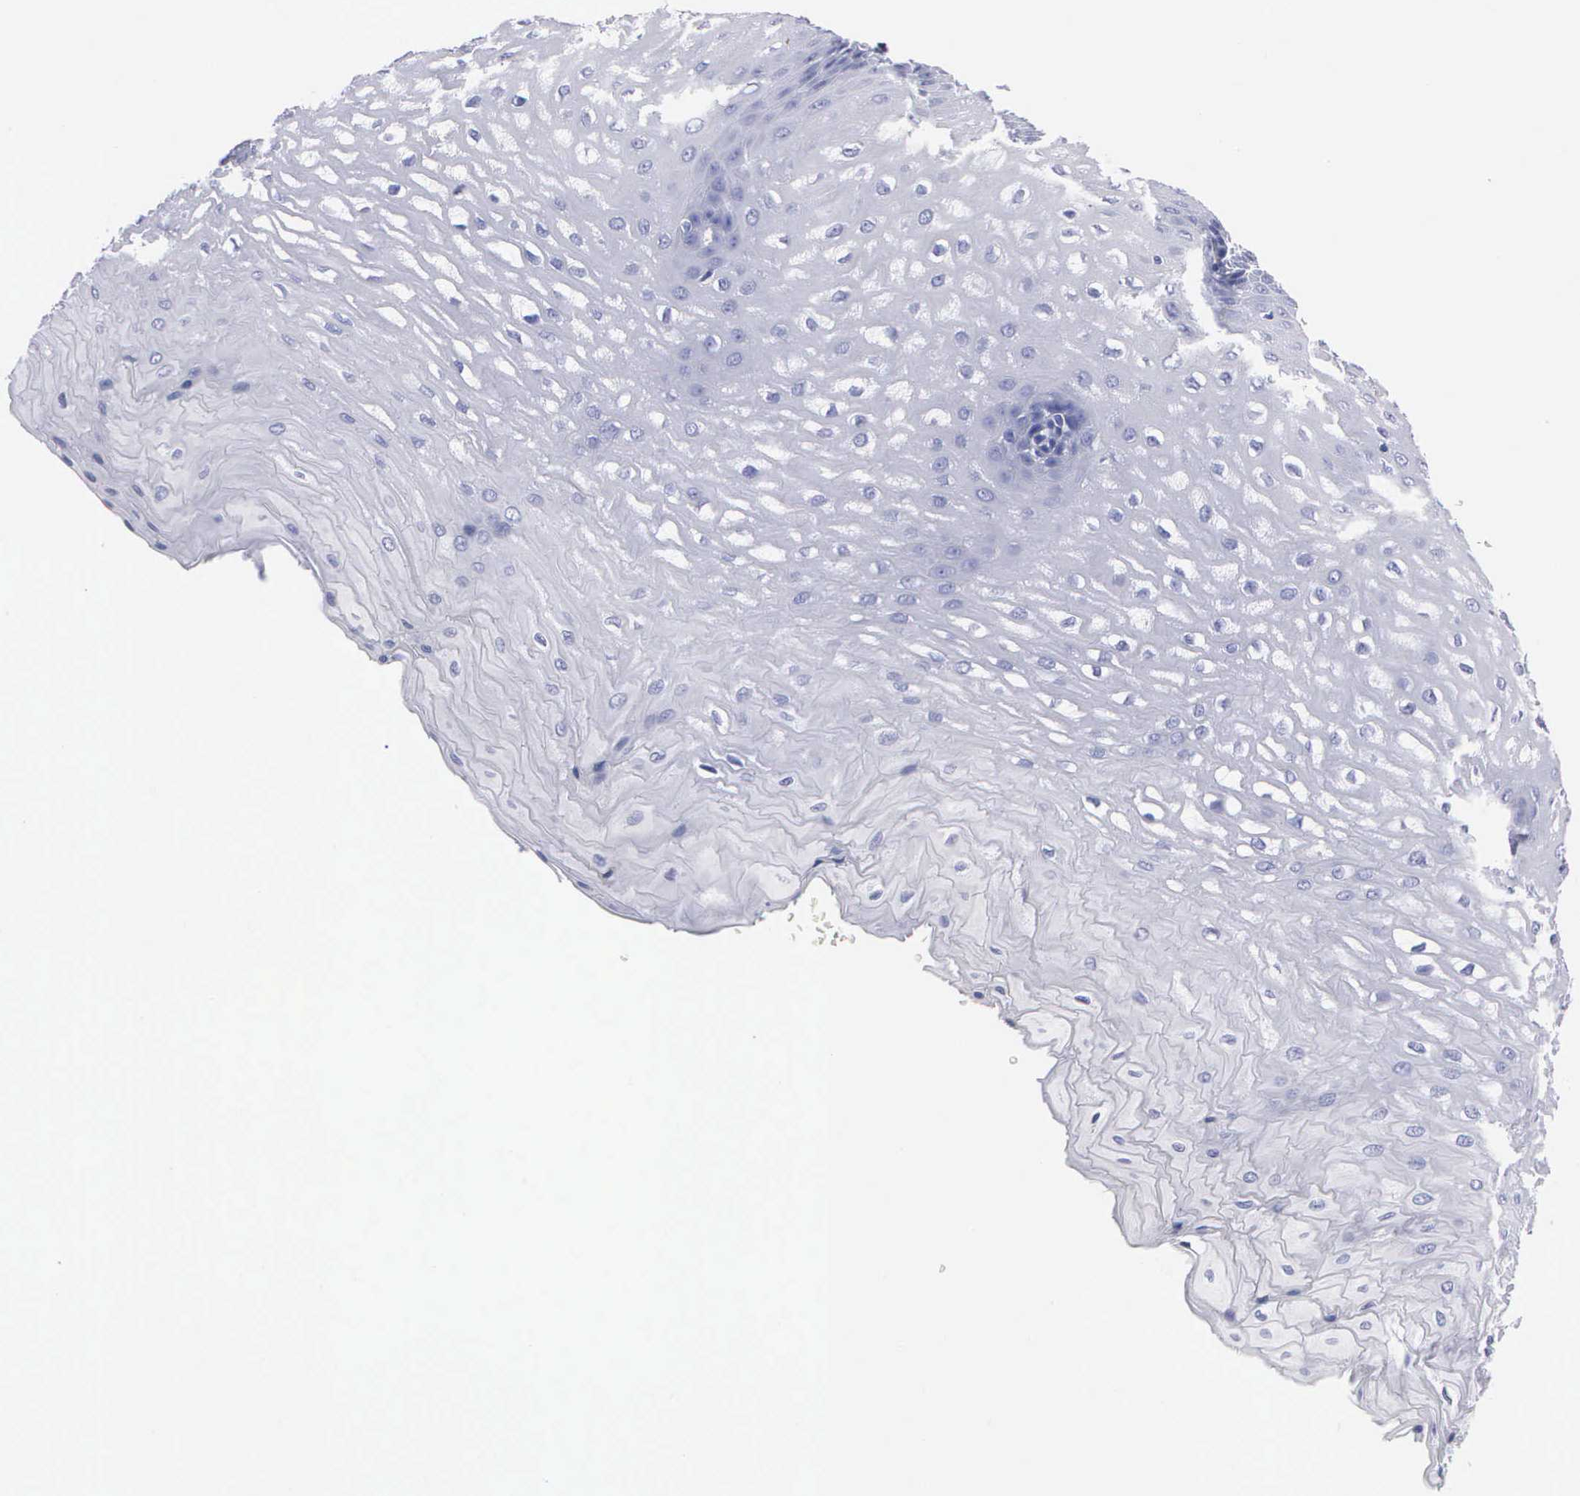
{"staining": {"intensity": "negative", "quantity": "none", "location": "none"}, "tissue": "esophagus", "cell_type": "Squamous epithelial cells", "image_type": "normal", "snomed": [{"axis": "morphology", "description": "Normal tissue, NOS"}, {"axis": "topography", "description": "Esophagus"}], "caption": "The histopathology image reveals no staining of squamous epithelial cells in normal esophagus.", "gene": "CTSL", "patient": {"sex": "male", "age": 70}}